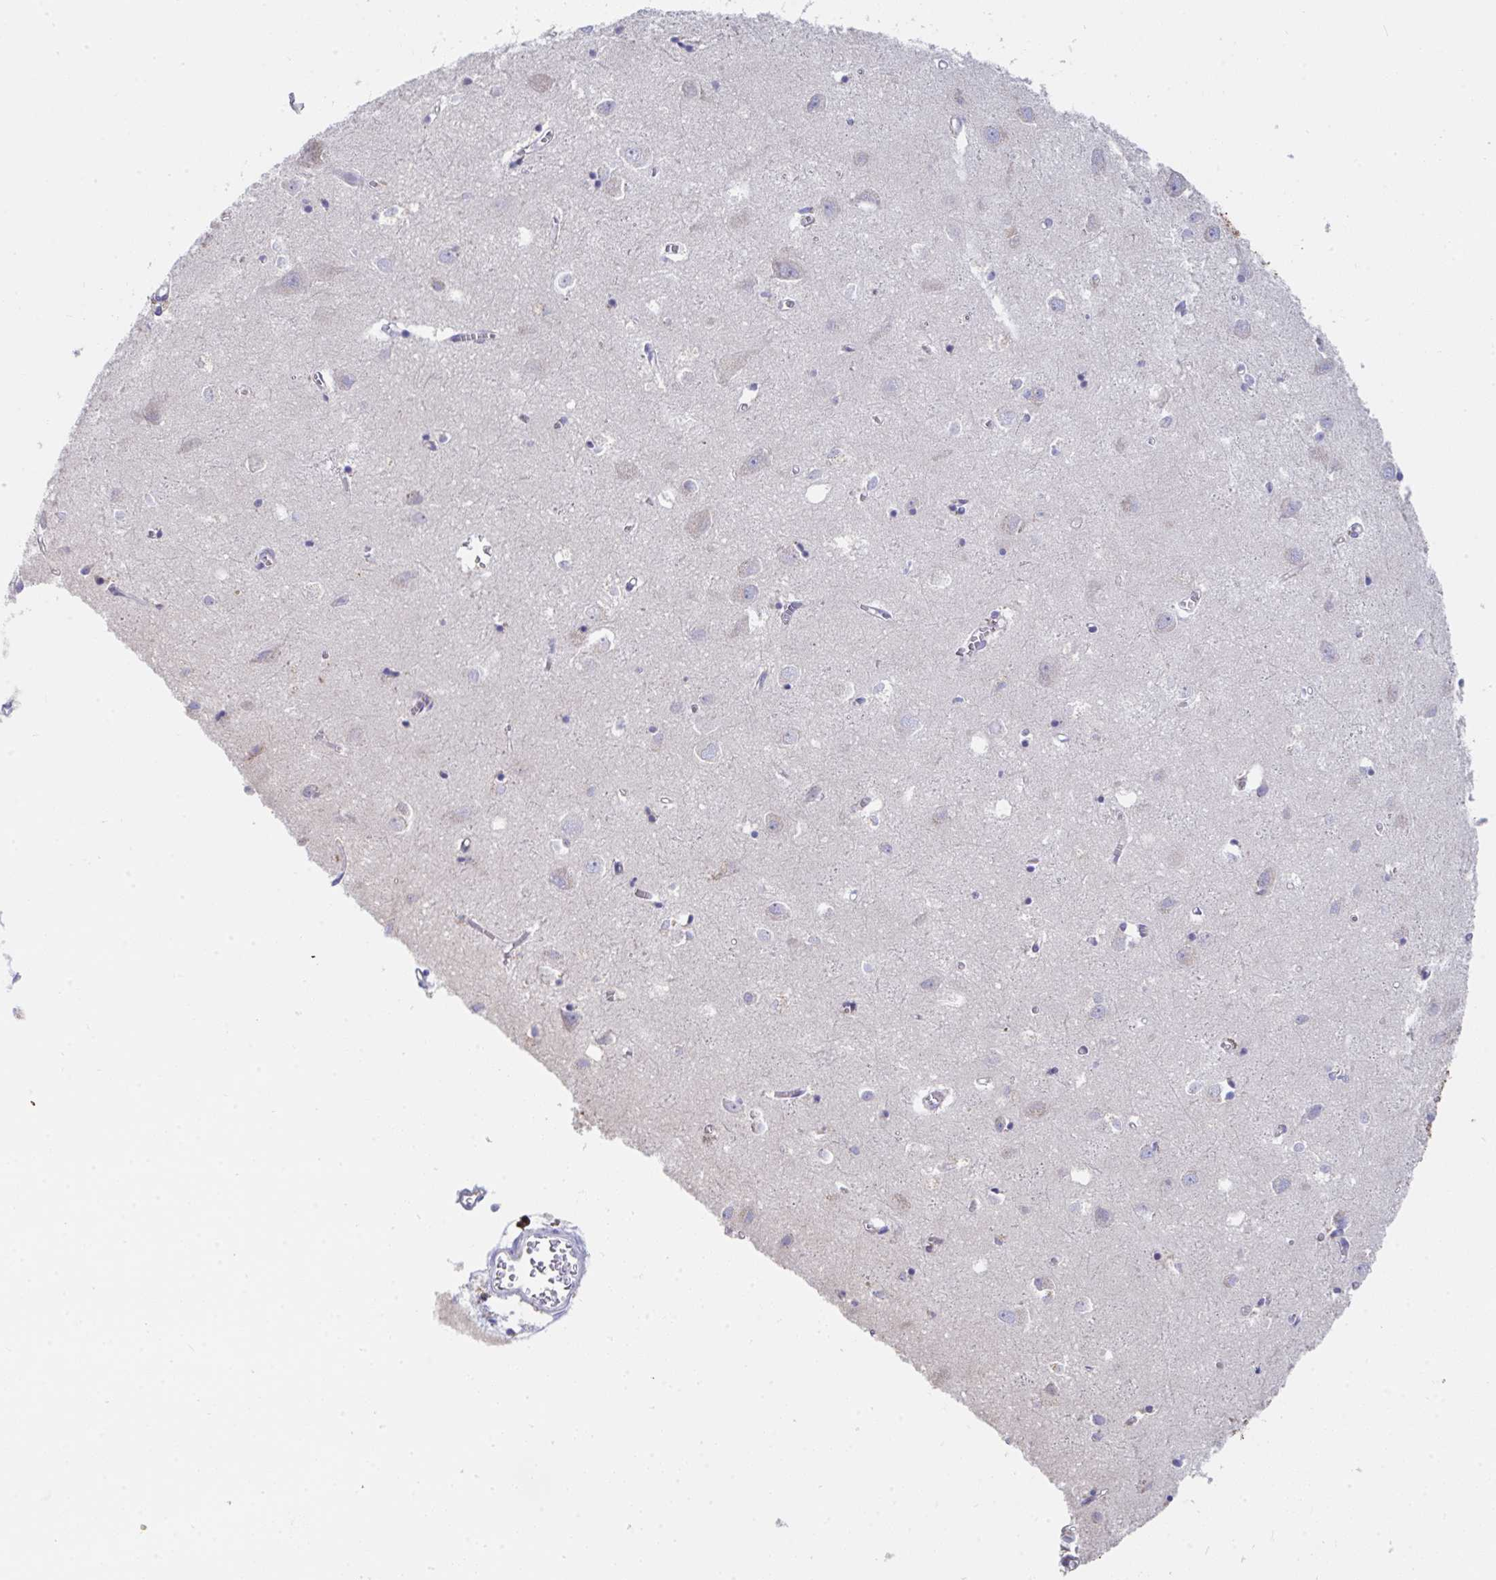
{"staining": {"intensity": "negative", "quantity": "none", "location": "none"}, "tissue": "cerebral cortex", "cell_type": "Endothelial cells", "image_type": "normal", "snomed": [{"axis": "morphology", "description": "Normal tissue, NOS"}, {"axis": "topography", "description": "Cerebral cortex"}], "caption": "This is an IHC histopathology image of benign human cerebral cortex. There is no staining in endothelial cells.", "gene": "AIFM1", "patient": {"sex": "male", "age": 70}}